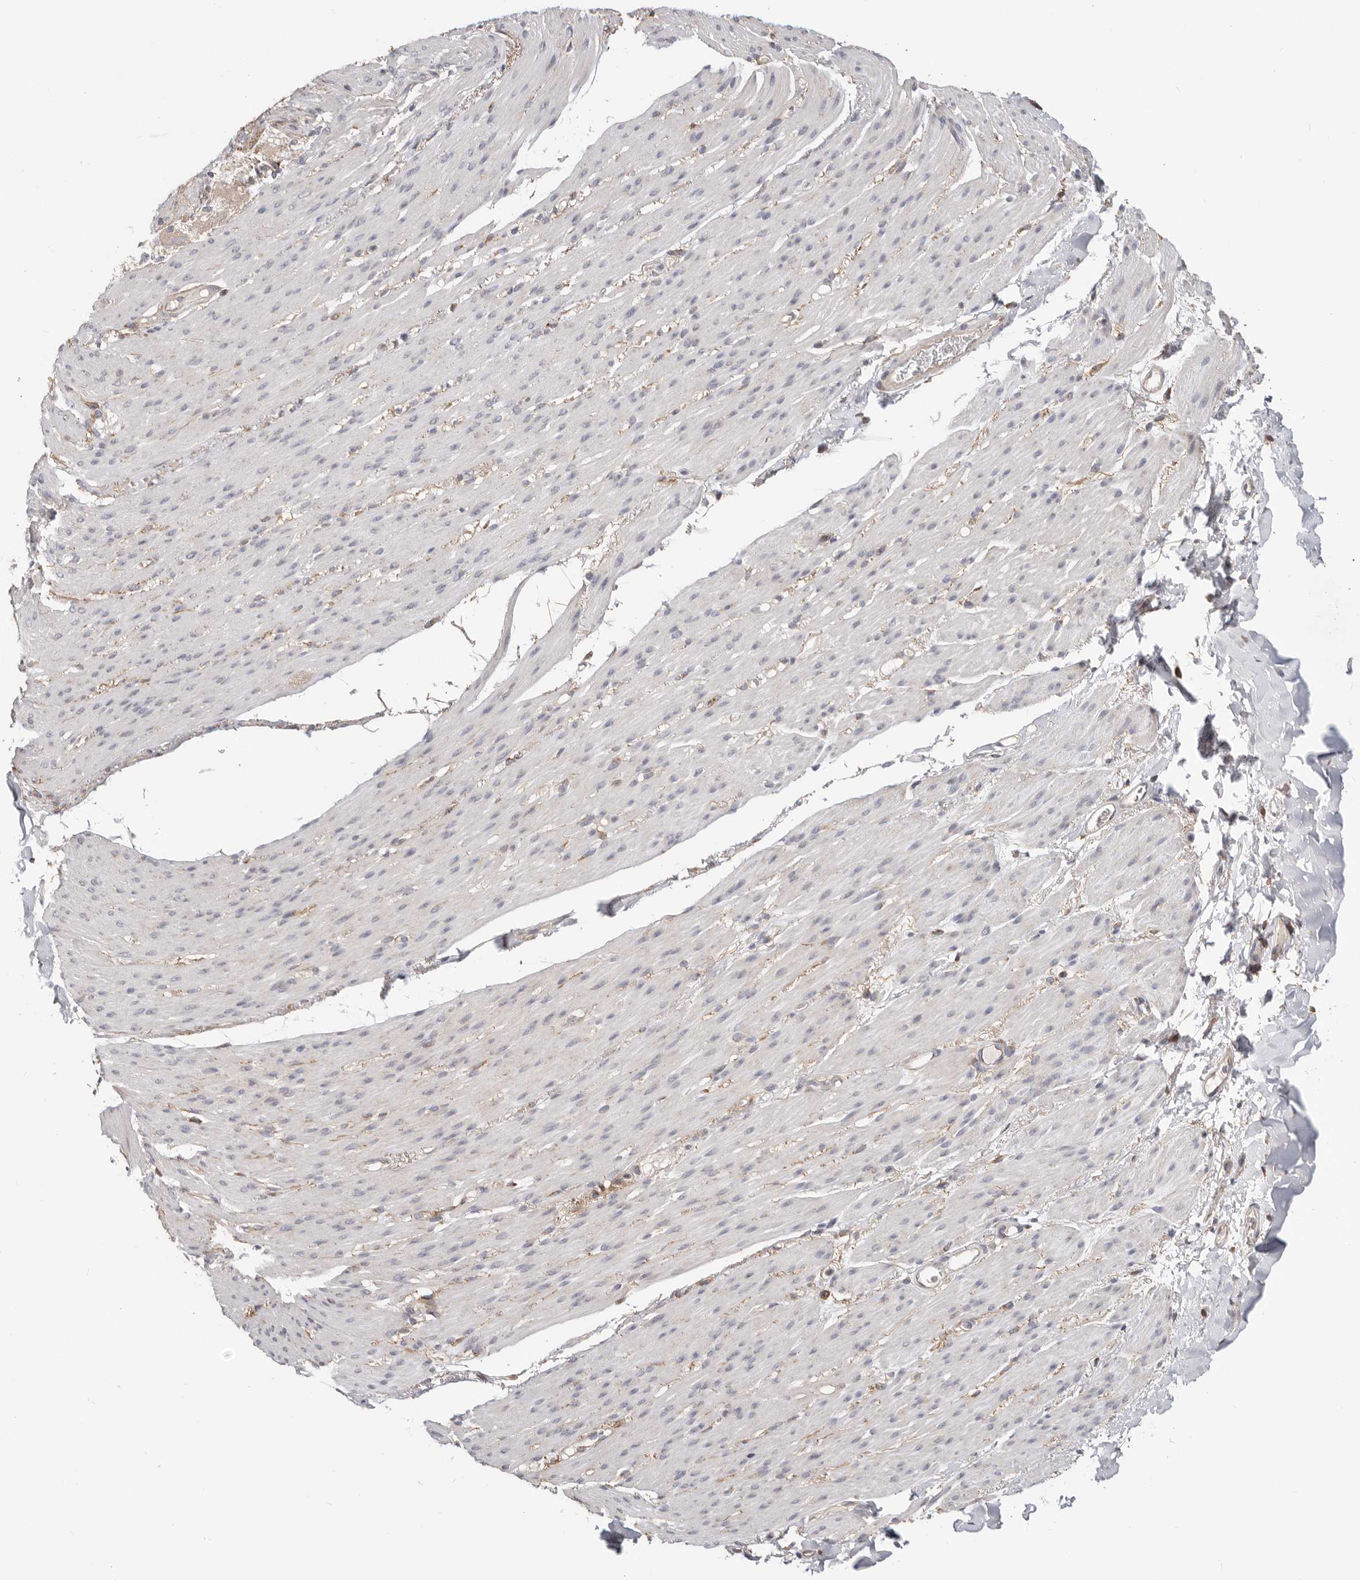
{"staining": {"intensity": "negative", "quantity": "none", "location": "none"}, "tissue": "smooth muscle", "cell_type": "Smooth muscle cells", "image_type": "normal", "snomed": [{"axis": "morphology", "description": "Normal tissue, NOS"}, {"axis": "topography", "description": "Colon"}, {"axis": "topography", "description": "Peripheral nerve tissue"}], "caption": "DAB immunohistochemical staining of unremarkable human smooth muscle demonstrates no significant expression in smooth muscle cells. (DAB immunohistochemistry (IHC) visualized using brightfield microscopy, high magnification).", "gene": "LRP6", "patient": {"sex": "female", "age": 61}}